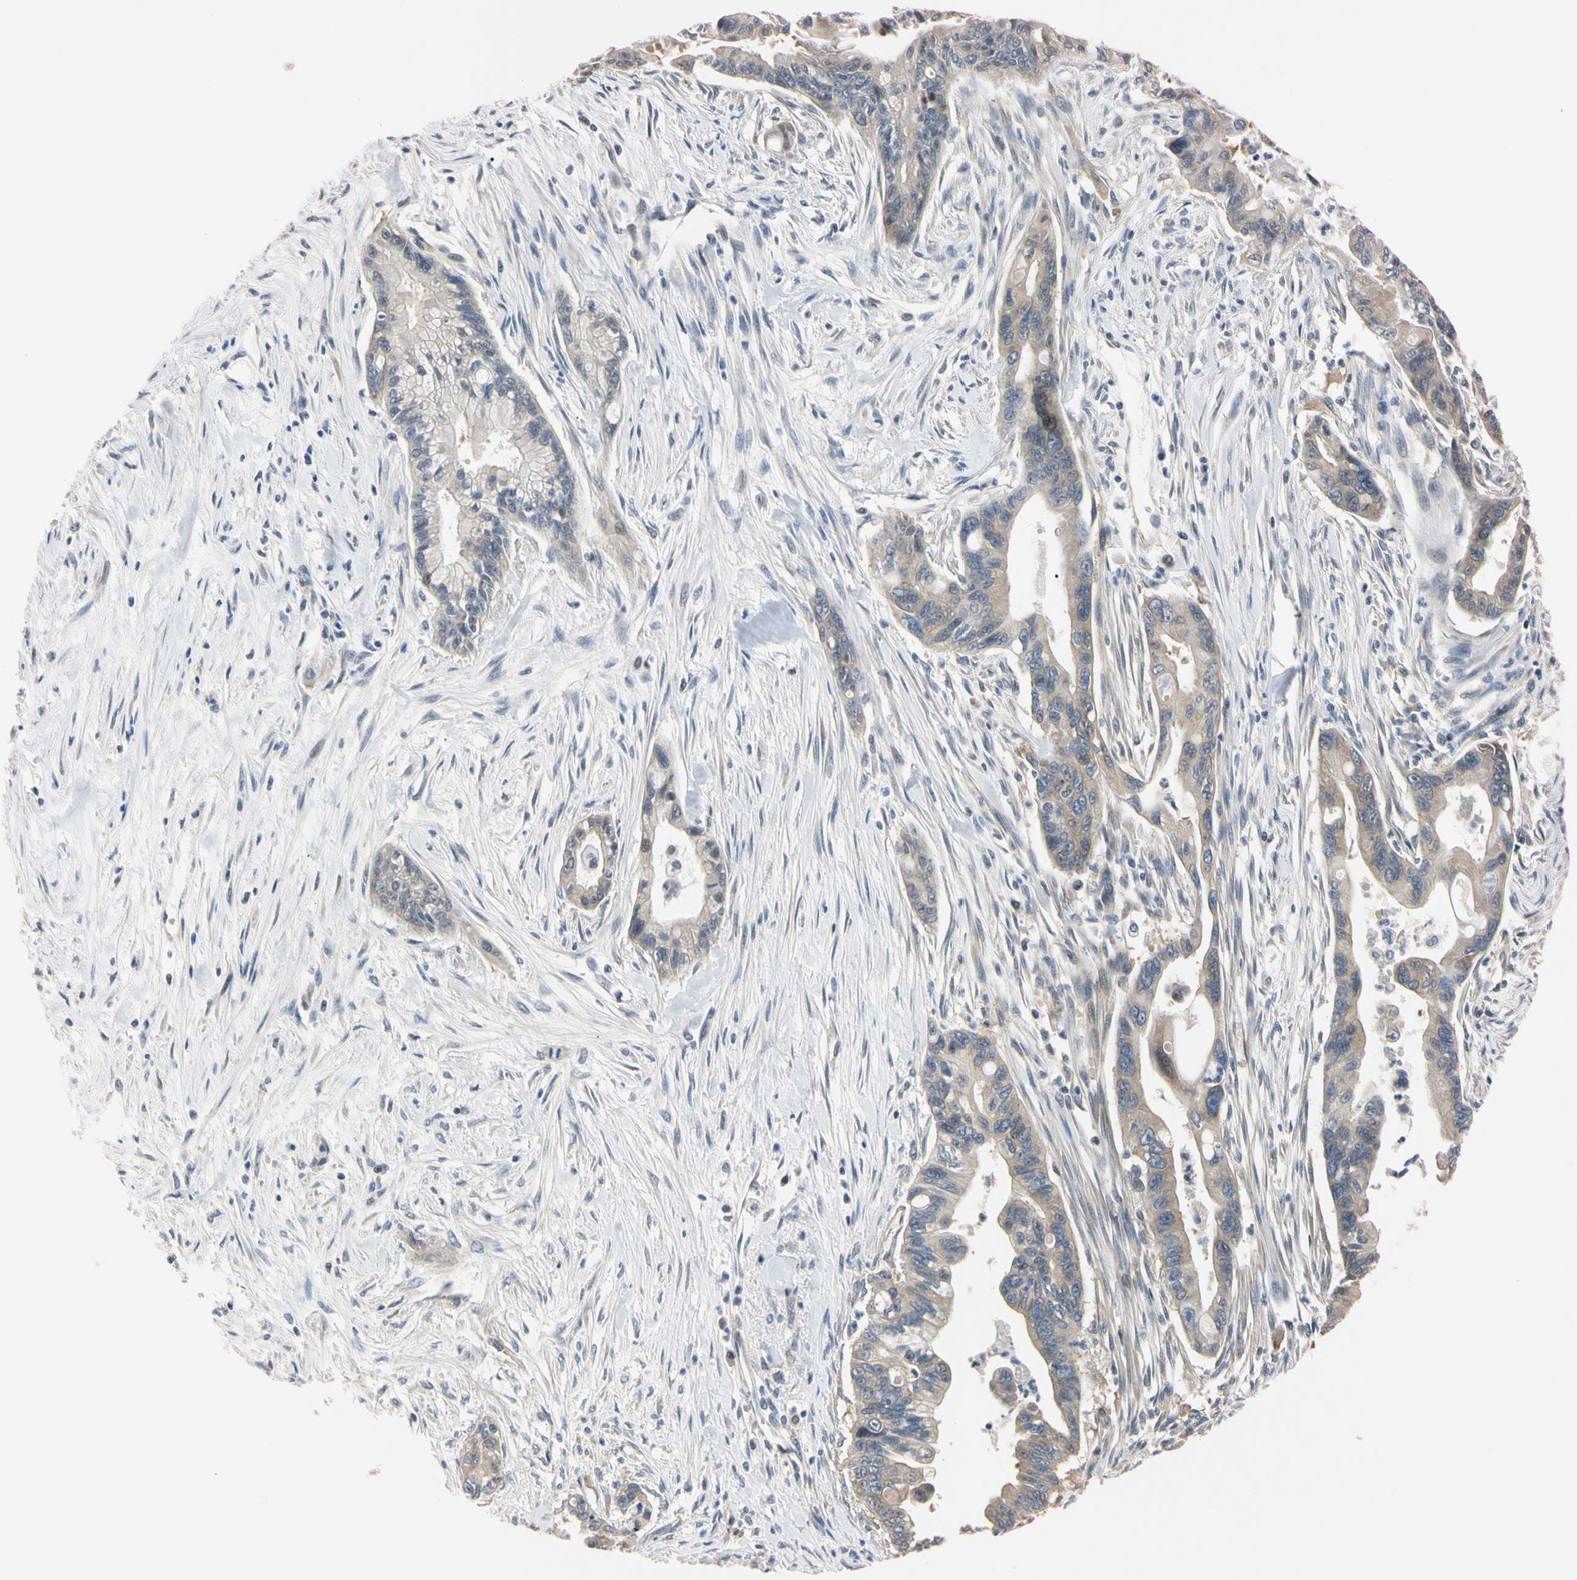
{"staining": {"intensity": "weak", "quantity": ">75%", "location": "cytoplasmic/membranous"}, "tissue": "pancreatic cancer", "cell_type": "Tumor cells", "image_type": "cancer", "snomed": [{"axis": "morphology", "description": "Adenocarcinoma, NOS"}, {"axis": "topography", "description": "Pancreas"}], "caption": "IHC (DAB) staining of adenocarcinoma (pancreatic) displays weak cytoplasmic/membranous protein staining in approximately >75% of tumor cells.", "gene": "RARS1", "patient": {"sex": "male", "age": 70}}